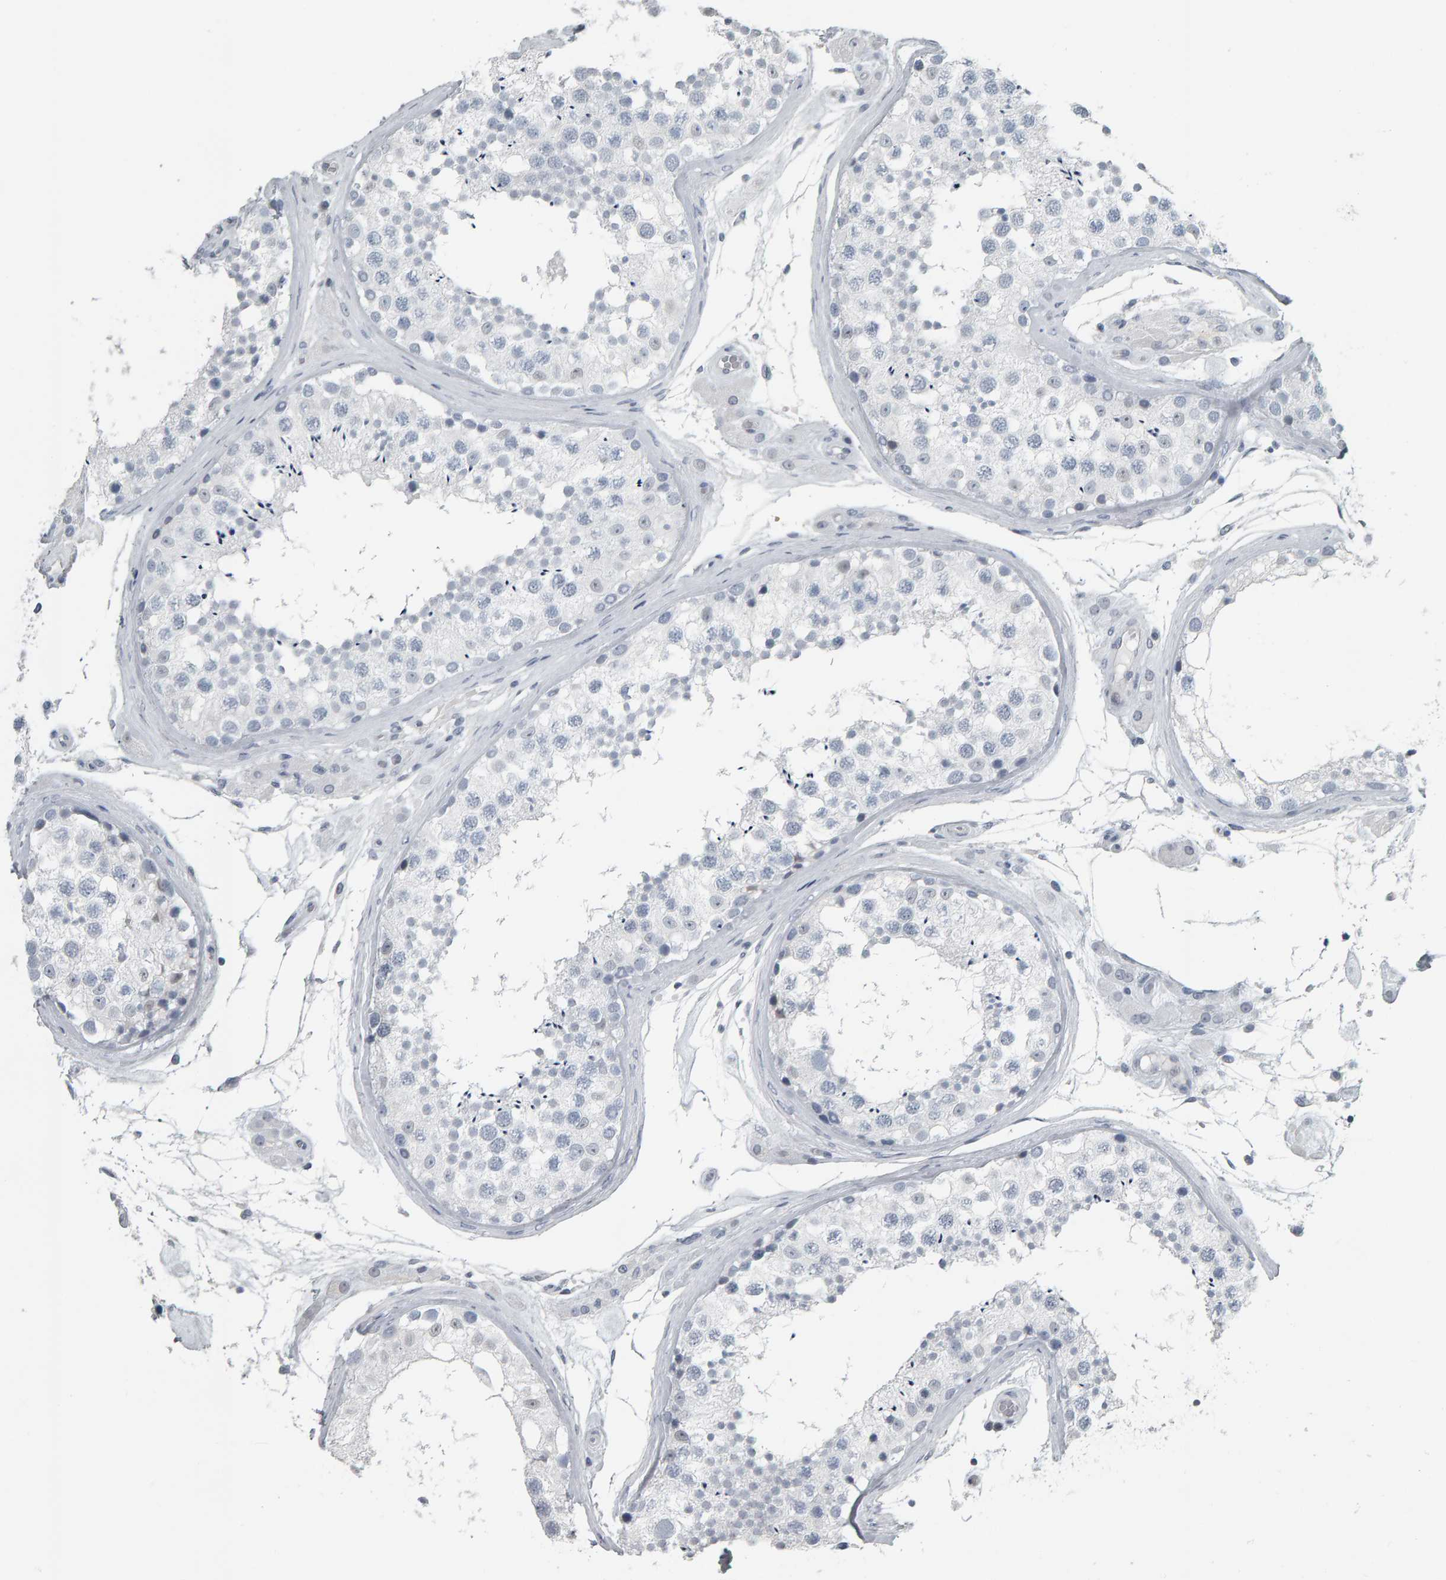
{"staining": {"intensity": "negative", "quantity": "none", "location": "none"}, "tissue": "testis", "cell_type": "Cells in seminiferous ducts", "image_type": "normal", "snomed": [{"axis": "morphology", "description": "Normal tissue, NOS"}, {"axis": "topography", "description": "Testis"}], "caption": "IHC image of benign testis: testis stained with DAB displays no significant protein expression in cells in seminiferous ducts. (DAB immunohistochemistry visualized using brightfield microscopy, high magnification).", "gene": "PYY", "patient": {"sex": "male", "age": 46}}